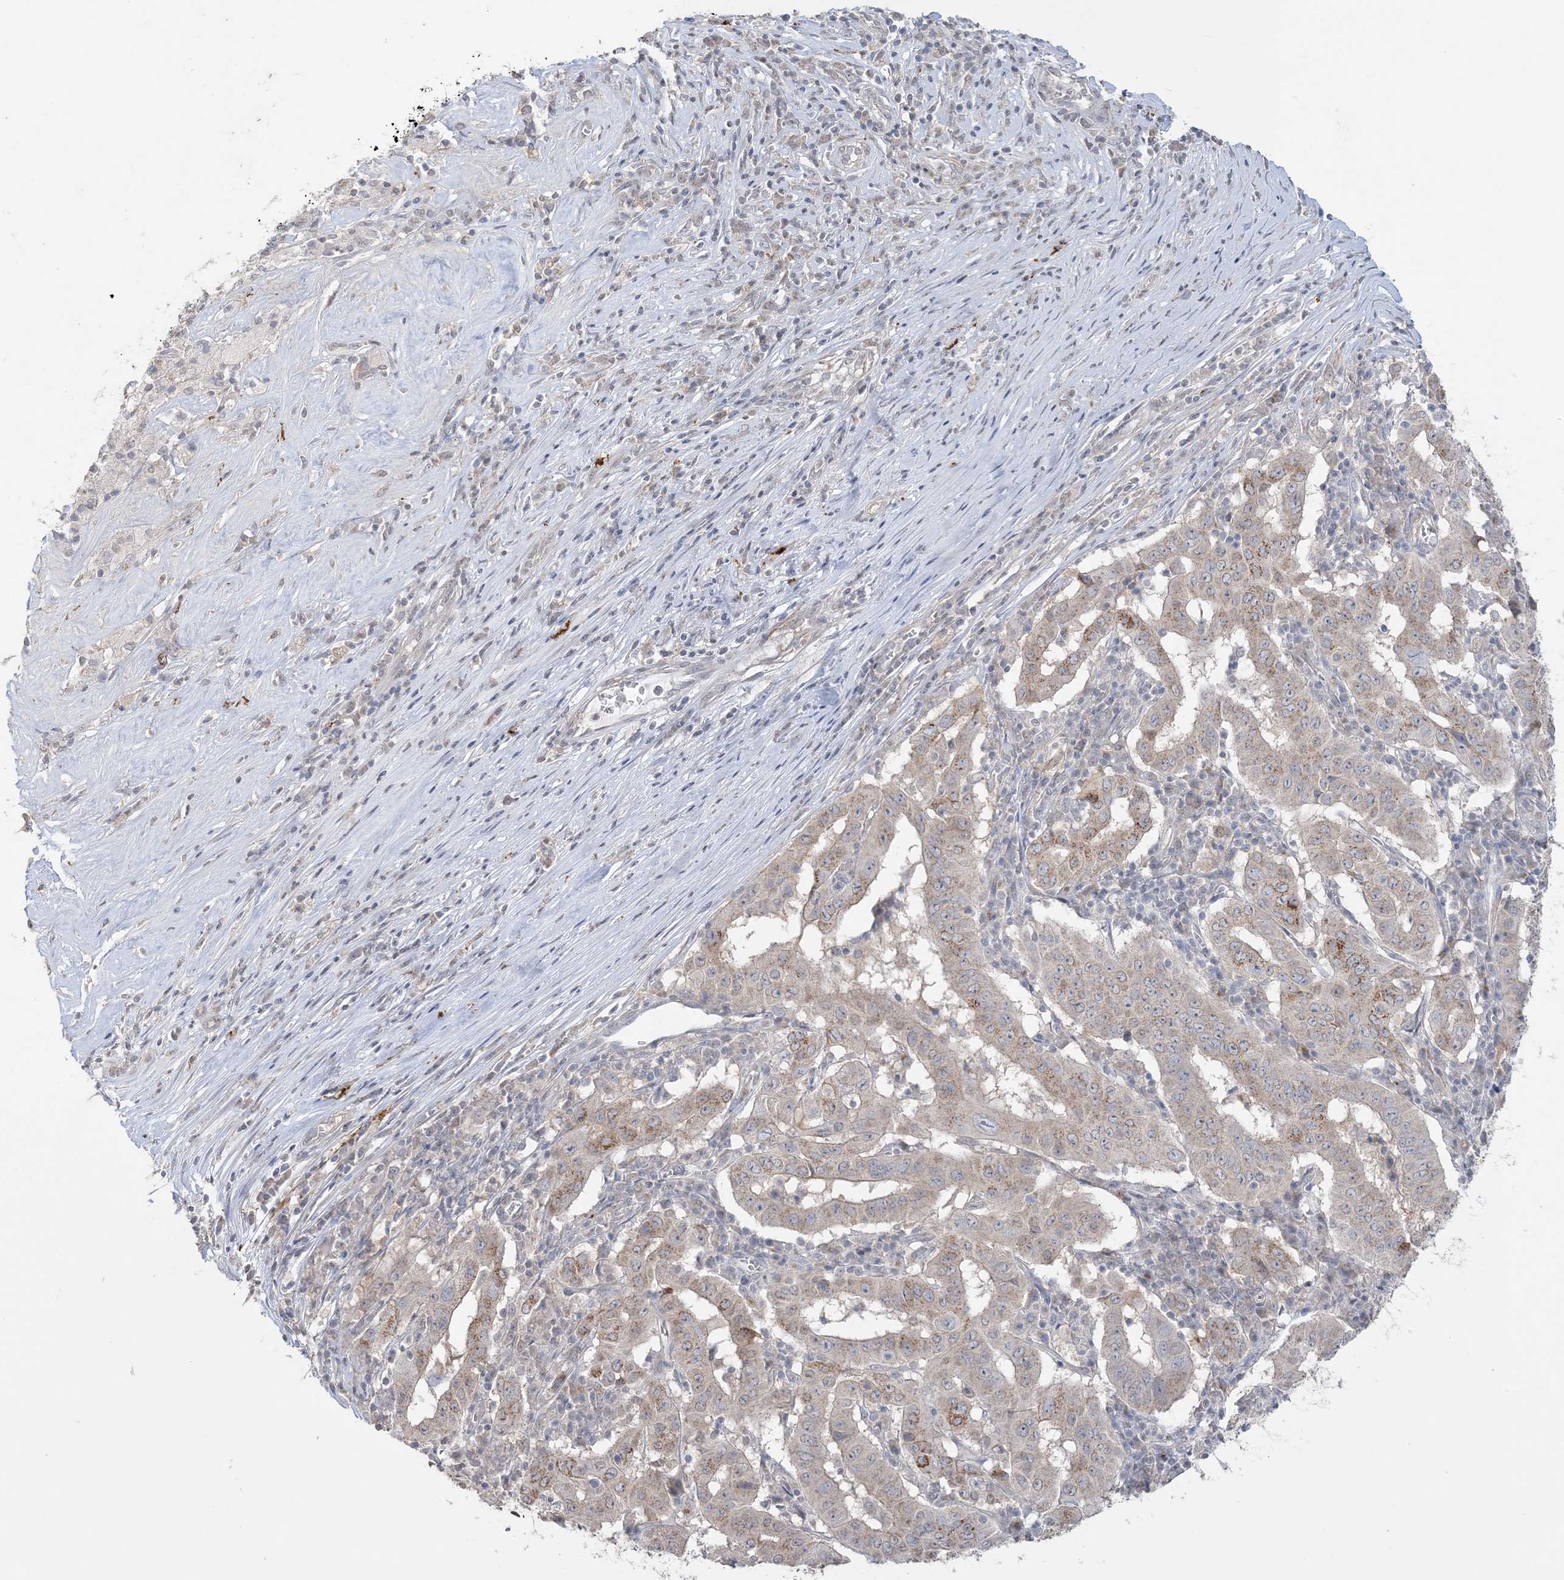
{"staining": {"intensity": "moderate", "quantity": "25%-75%", "location": "cytoplasmic/membranous"}, "tissue": "pancreatic cancer", "cell_type": "Tumor cells", "image_type": "cancer", "snomed": [{"axis": "morphology", "description": "Adenocarcinoma, NOS"}, {"axis": "topography", "description": "Pancreas"}], "caption": "IHC micrograph of human pancreatic cancer stained for a protein (brown), which shows medium levels of moderate cytoplasmic/membranous expression in about 25%-75% of tumor cells.", "gene": "XRN1", "patient": {"sex": "male", "age": 63}}